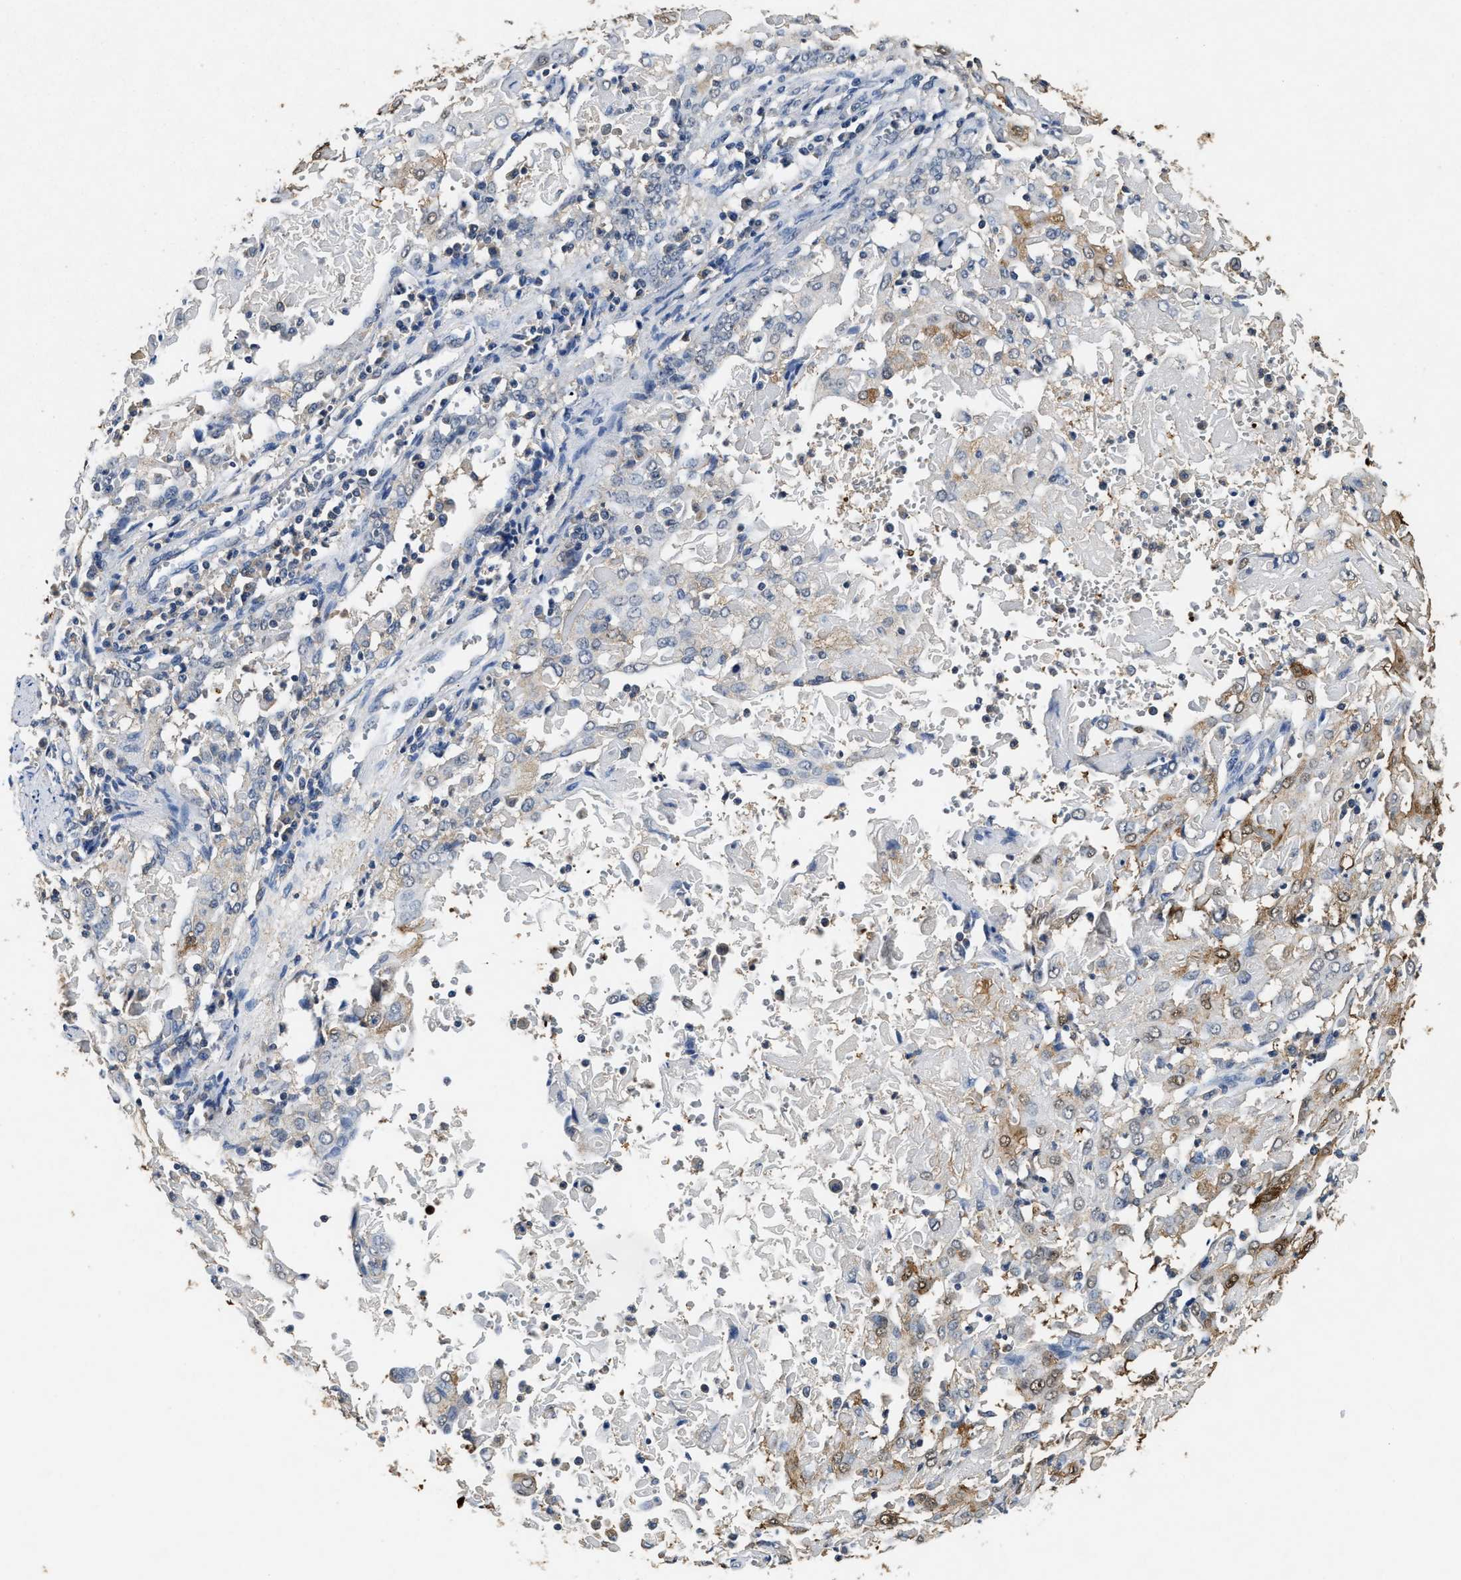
{"staining": {"intensity": "moderate", "quantity": "<25%", "location": "cytoplasmic/membranous"}, "tissue": "cervical cancer", "cell_type": "Tumor cells", "image_type": "cancer", "snomed": [{"axis": "morphology", "description": "Squamous cell carcinoma, NOS"}, {"axis": "topography", "description": "Cervix"}], "caption": "IHC of human cervical squamous cell carcinoma exhibits low levels of moderate cytoplasmic/membranous expression in approximately <25% of tumor cells.", "gene": "ACAT2", "patient": {"sex": "female", "age": 39}}